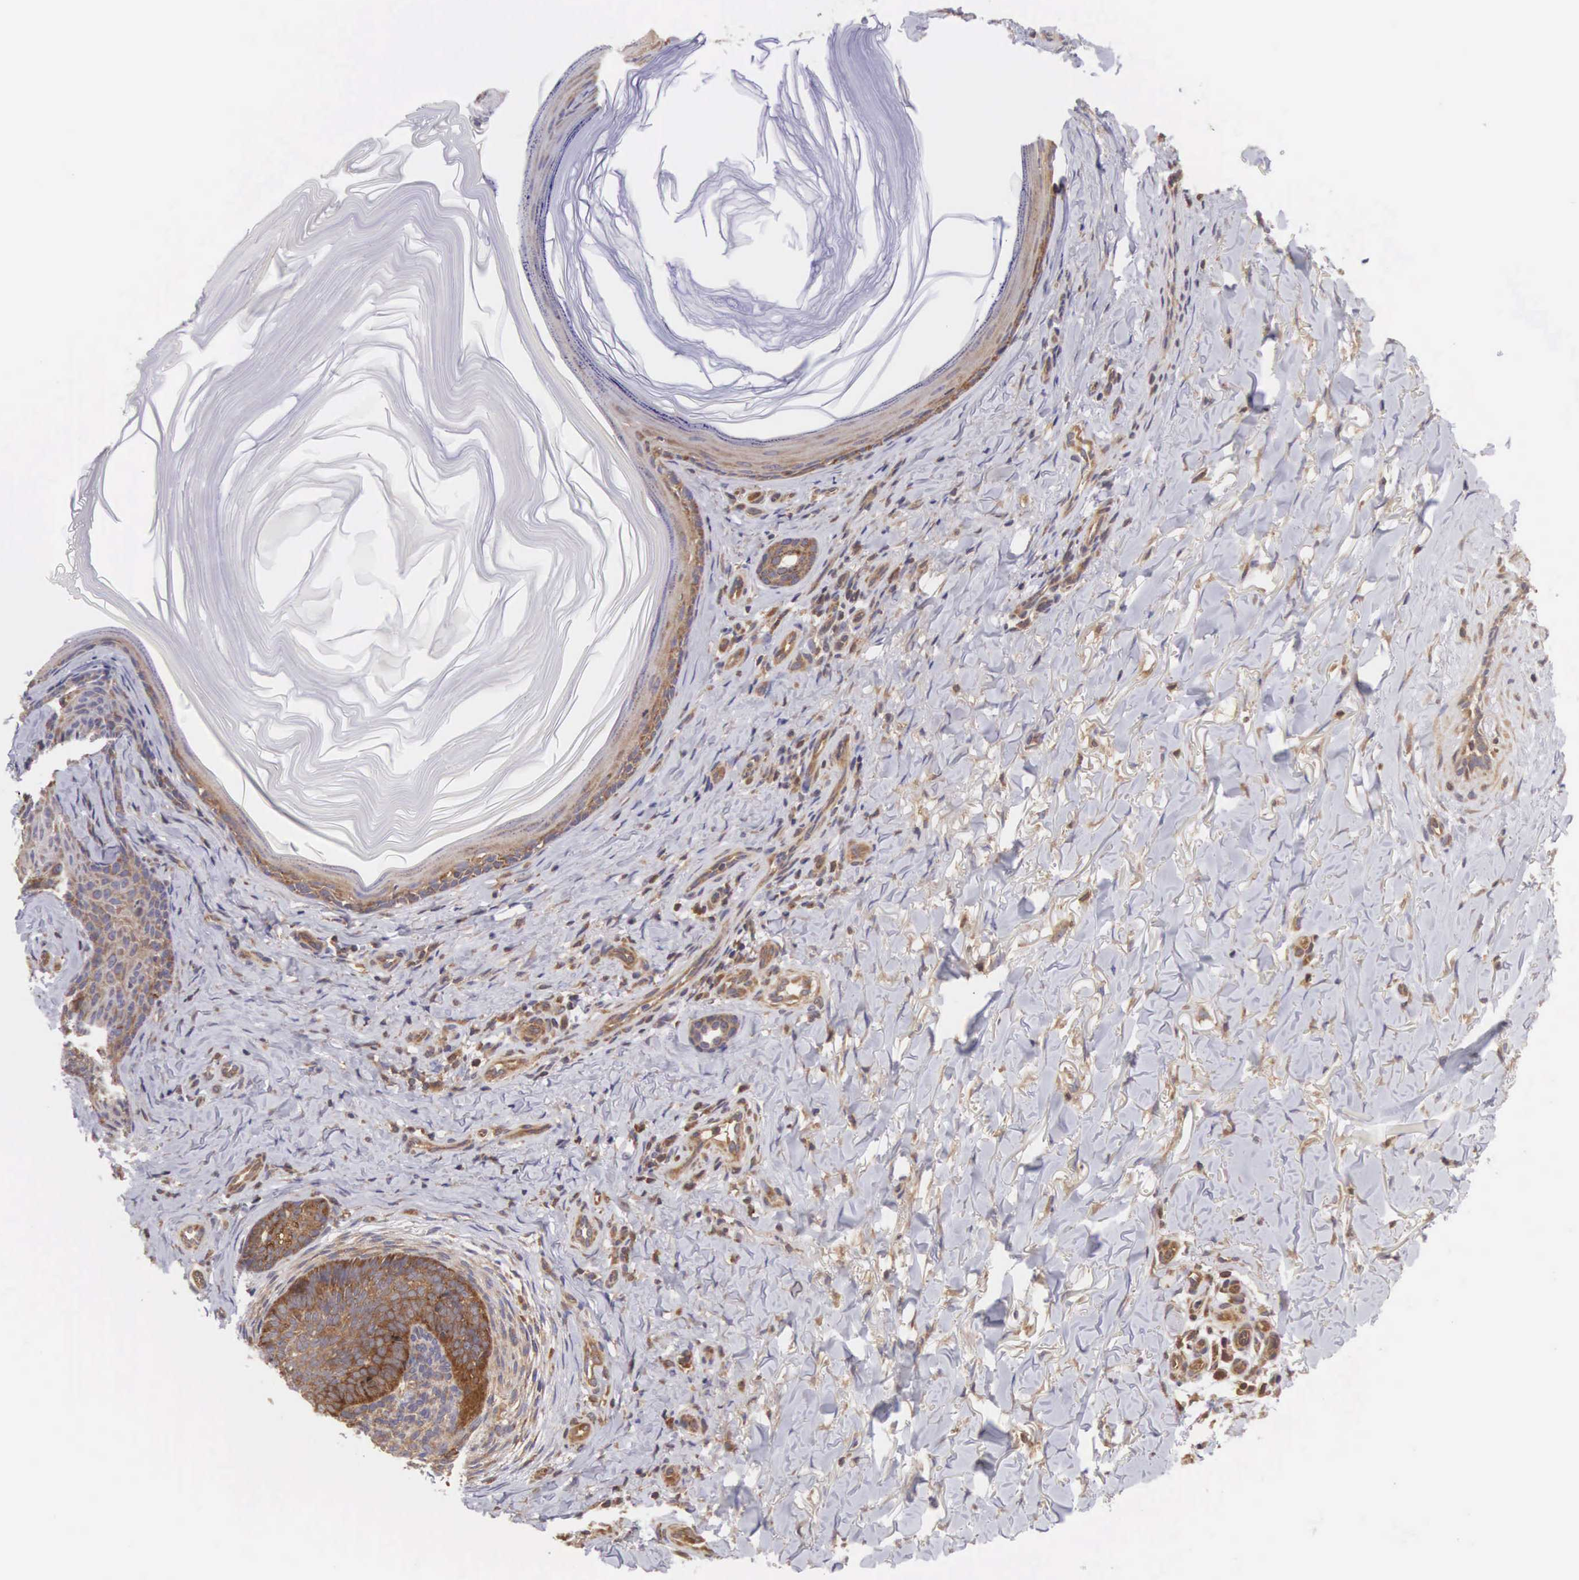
{"staining": {"intensity": "moderate", "quantity": ">75%", "location": "cytoplasmic/membranous"}, "tissue": "skin cancer", "cell_type": "Tumor cells", "image_type": "cancer", "snomed": [{"axis": "morphology", "description": "Normal tissue, NOS"}, {"axis": "morphology", "description": "Basal cell carcinoma"}, {"axis": "topography", "description": "Skin"}], "caption": "Immunohistochemistry image of human skin basal cell carcinoma stained for a protein (brown), which exhibits medium levels of moderate cytoplasmic/membranous positivity in approximately >75% of tumor cells.", "gene": "DHRS1", "patient": {"sex": "male", "age": 81}}